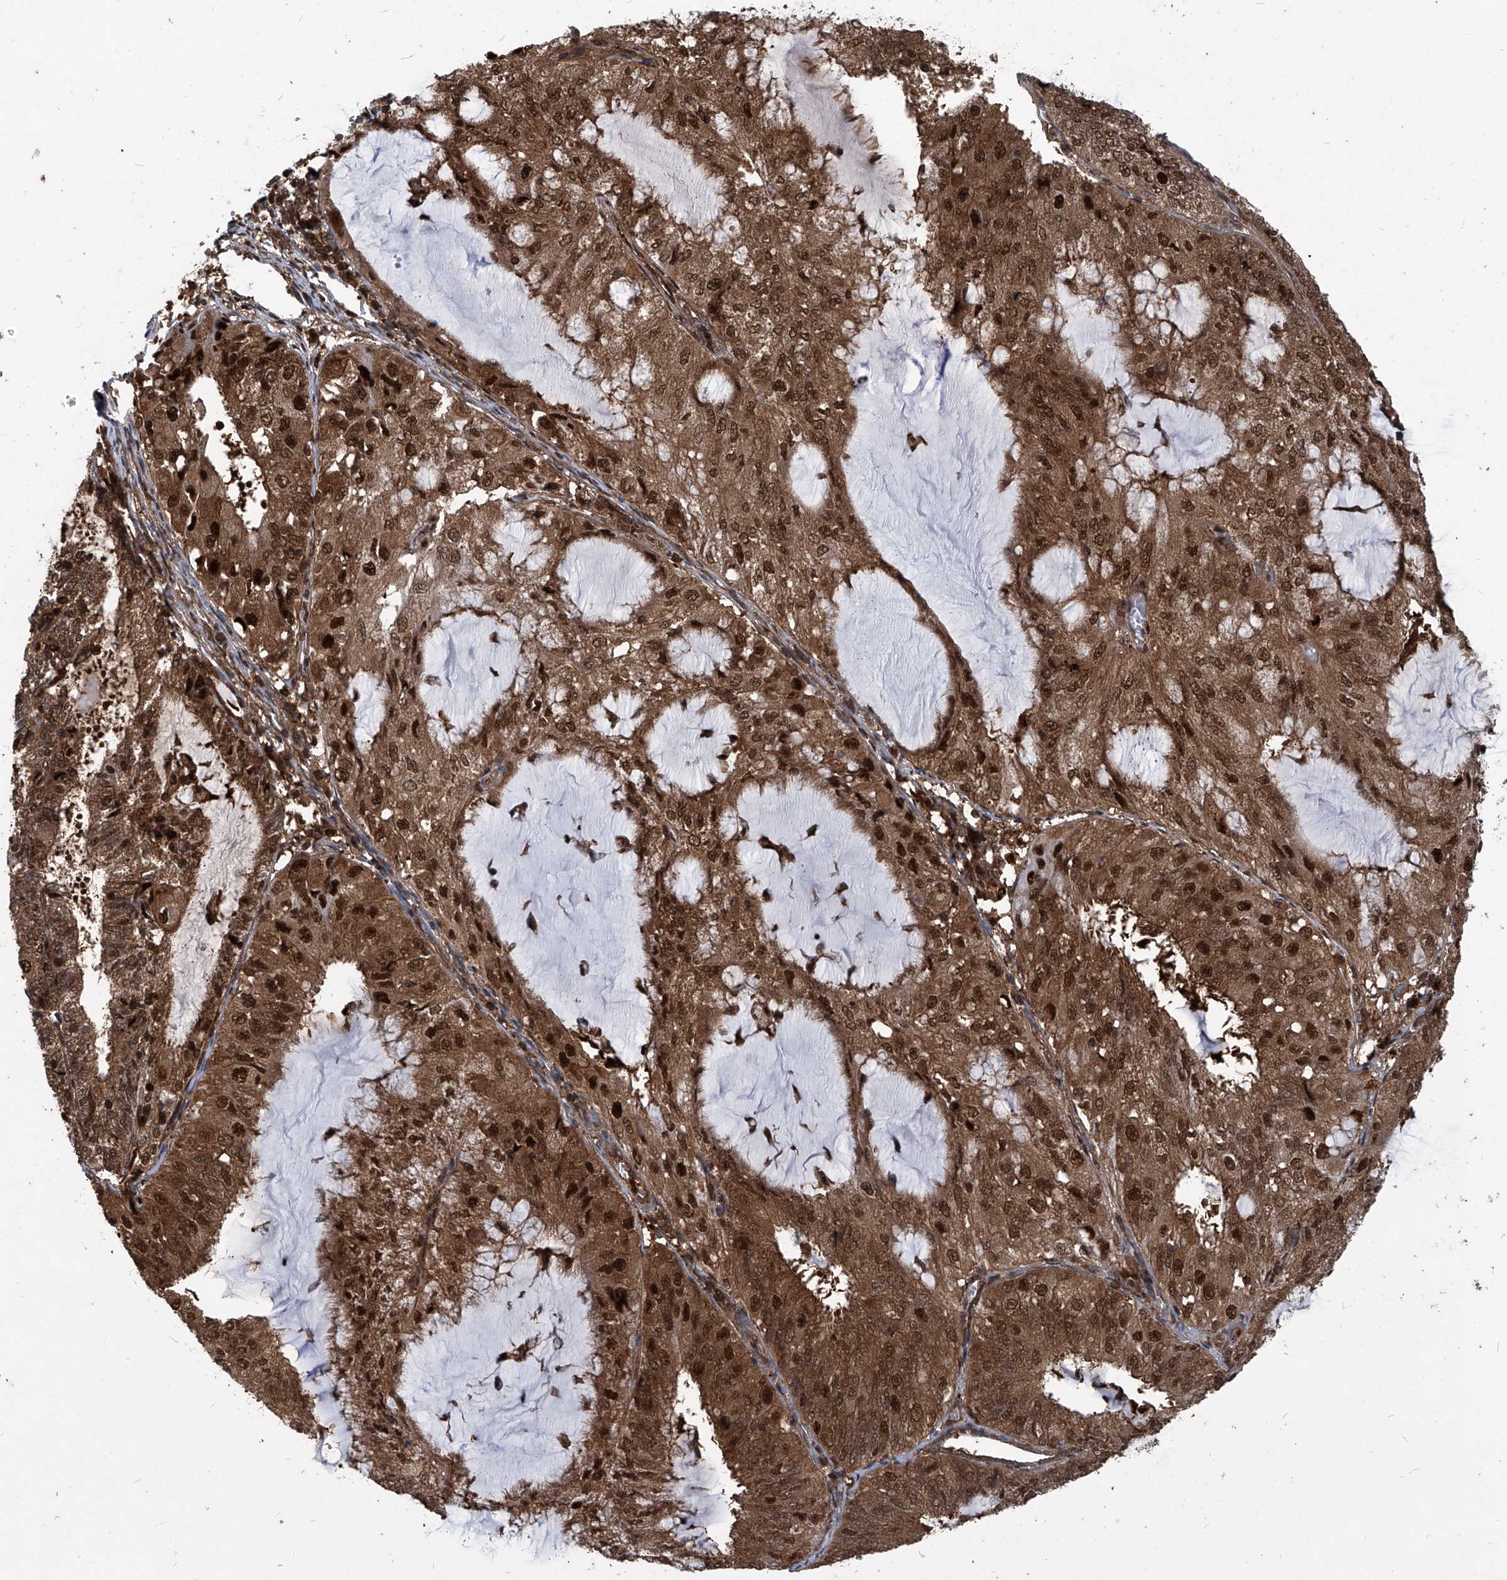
{"staining": {"intensity": "strong", "quantity": ">75%", "location": "cytoplasmic/membranous,nuclear"}, "tissue": "endometrial cancer", "cell_type": "Tumor cells", "image_type": "cancer", "snomed": [{"axis": "morphology", "description": "Adenocarcinoma, NOS"}, {"axis": "topography", "description": "Endometrium"}], "caption": "Endometrial cancer (adenocarcinoma) stained with a protein marker displays strong staining in tumor cells.", "gene": "PSMB1", "patient": {"sex": "female", "age": 81}}